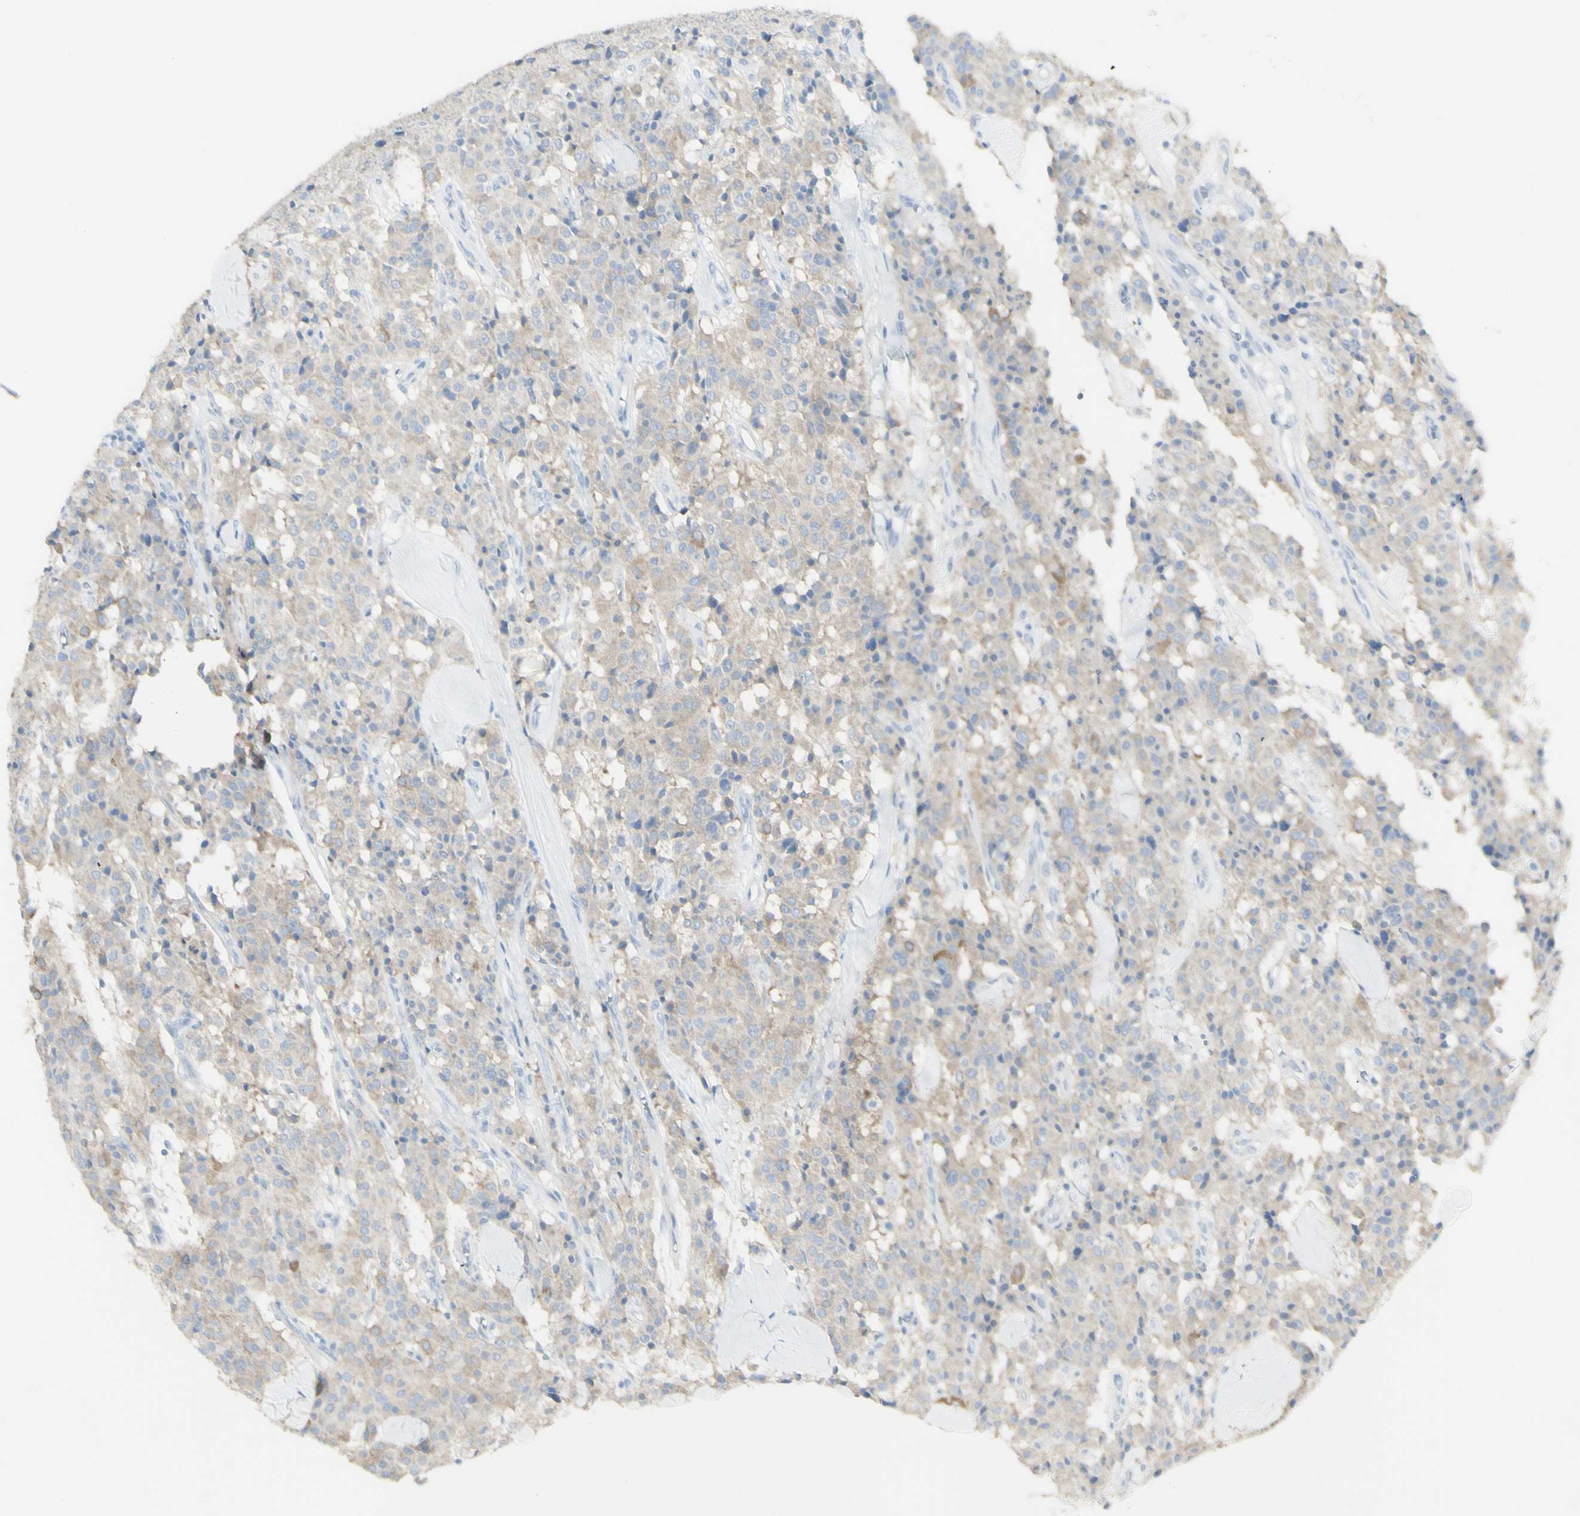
{"staining": {"intensity": "weak", "quantity": ">75%", "location": "cytoplasmic/membranous"}, "tissue": "carcinoid", "cell_type": "Tumor cells", "image_type": "cancer", "snomed": [{"axis": "morphology", "description": "Carcinoid, malignant, NOS"}, {"axis": "topography", "description": "Lung"}], "caption": "Human carcinoid stained for a protein (brown) exhibits weak cytoplasmic/membranous positive positivity in about >75% of tumor cells.", "gene": "ENSG00000198211", "patient": {"sex": "male", "age": 30}}